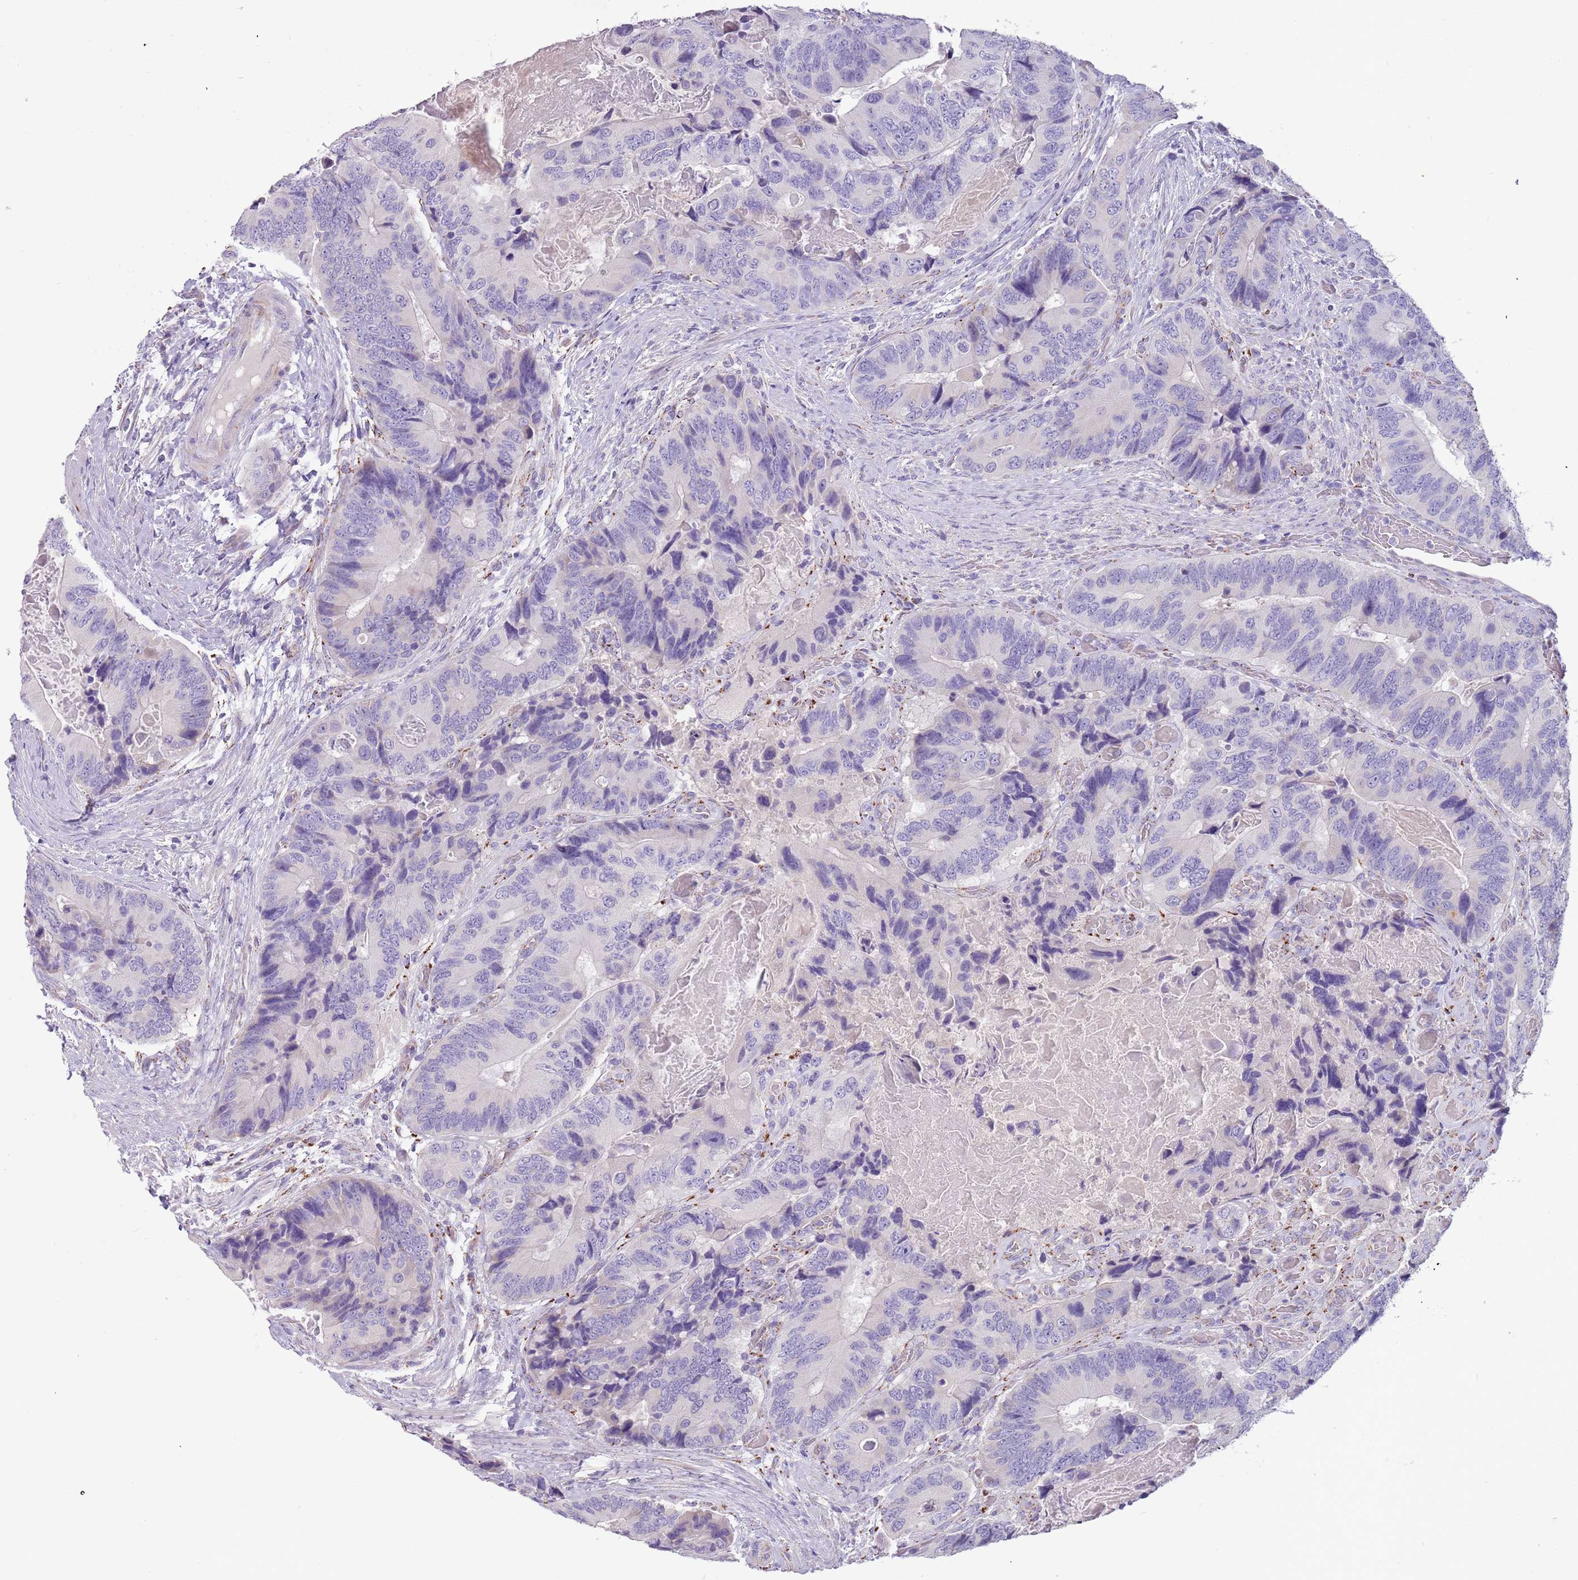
{"staining": {"intensity": "negative", "quantity": "none", "location": "none"}, "tissue": "colorectal cancer", "cell_type": "Tumor cells", "image_type": "cancer", "snomed": [{"axis": "morphology", "description": "Adenocarcinoma, NOS"}, {"axis": "topography", "description": "Colon"}], "caption": "Tumor cells show no significant protein expression in adenocarcinoma (colorectal).", "gene": "RNF222", "patient": {"sex": "male", "age": 84}}